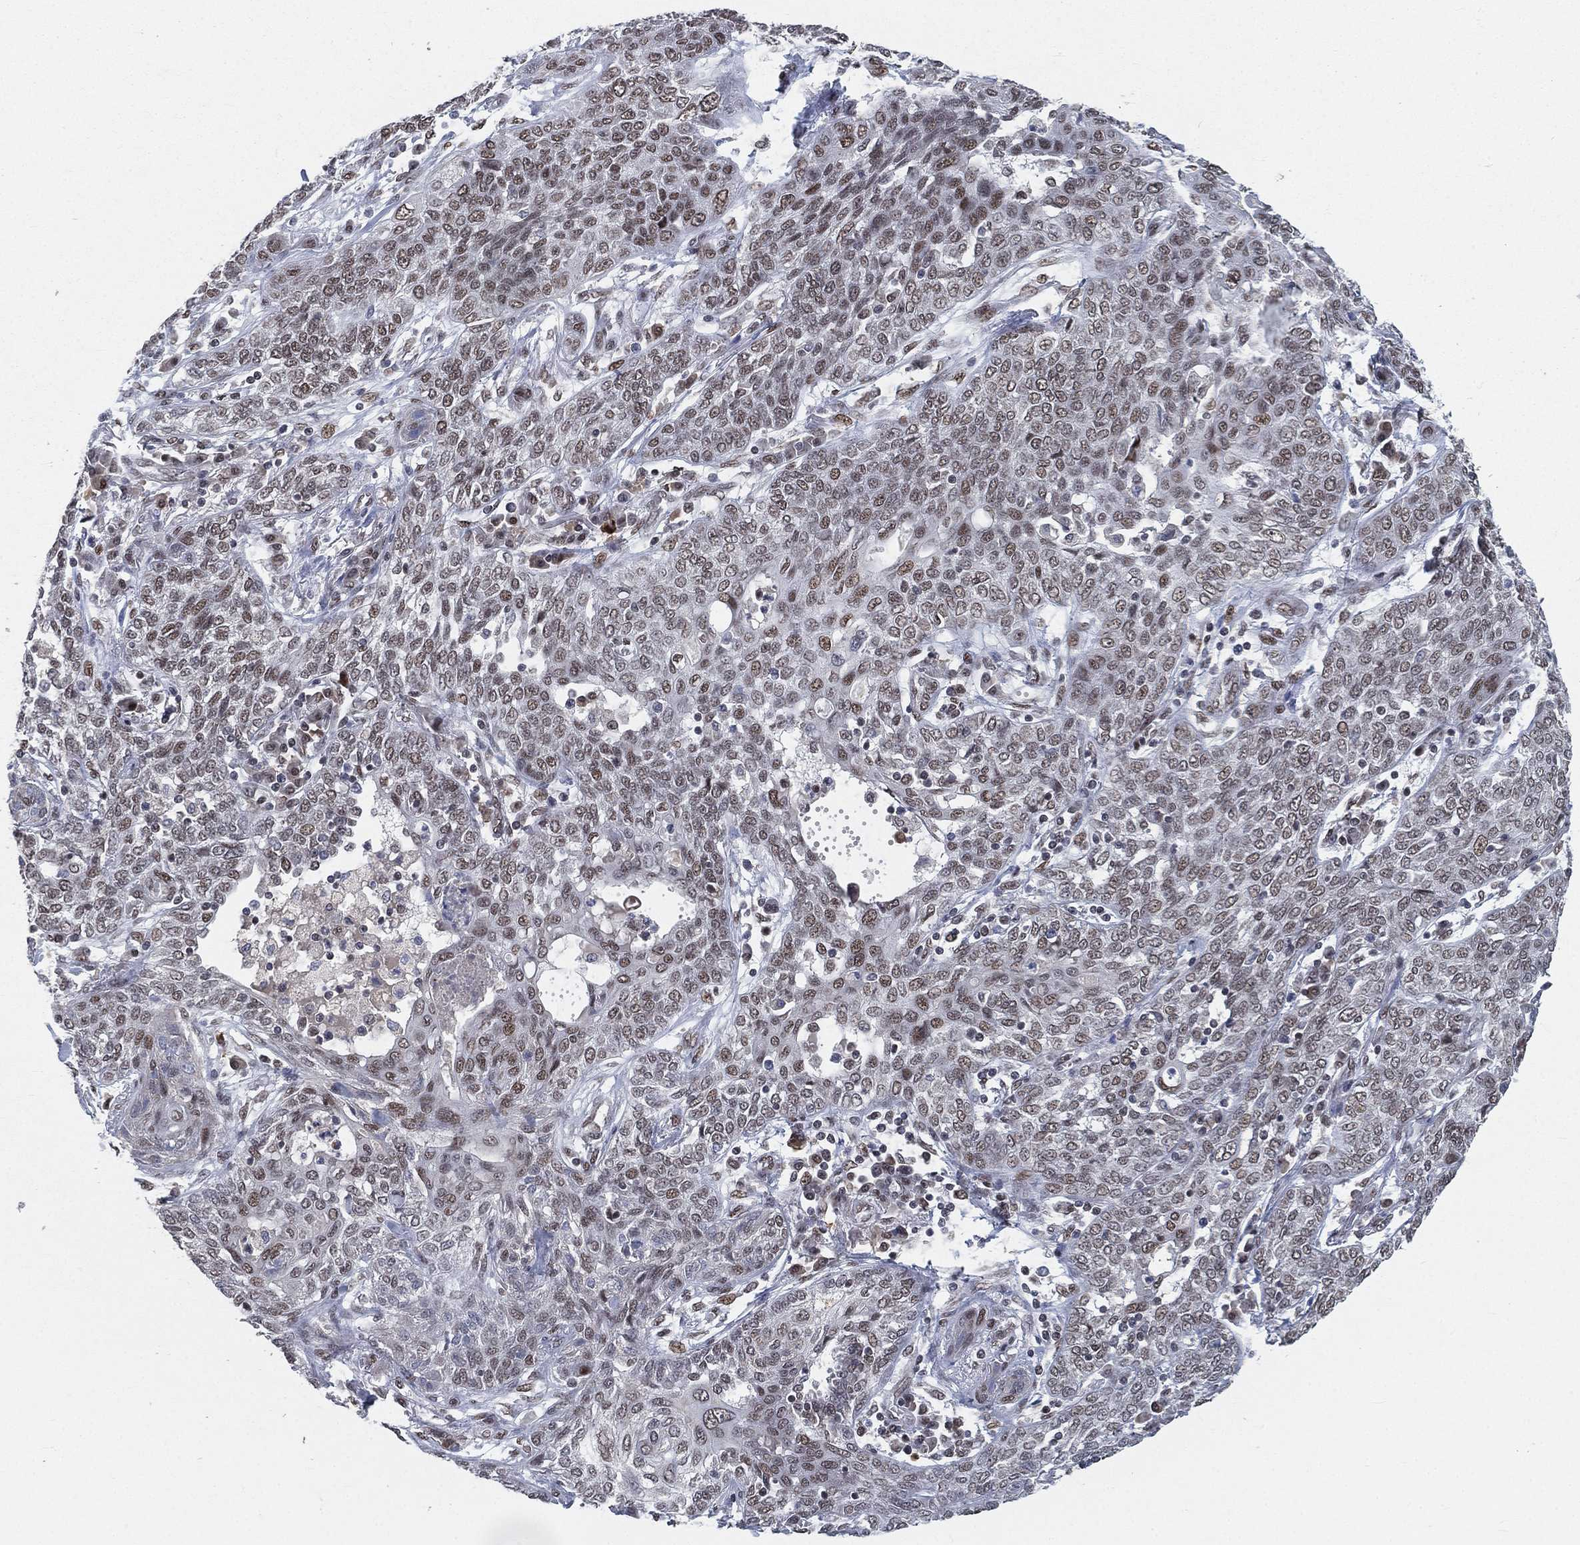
{"staining": {"intensity": "weak", "quantity": "<25%", "location": "nuclear"}, "tissue": "lung cancer", "cell_type": "Tumor cells", "image_type": "cancer", "snomed": [{"axis": "morphology", "description": "Squamous cell carcinoma, NOS"}, {"axis": "topography", "description": "Lung"}], "caption": "DAB (3,3'-diaminobenzidine) immunohistochemical staining of human squamous cell carcinoma (lung) shows no significant positivity in tumor cells.", "gene": "YLPM1", "patient": {"sex": "female", "age": 70}}